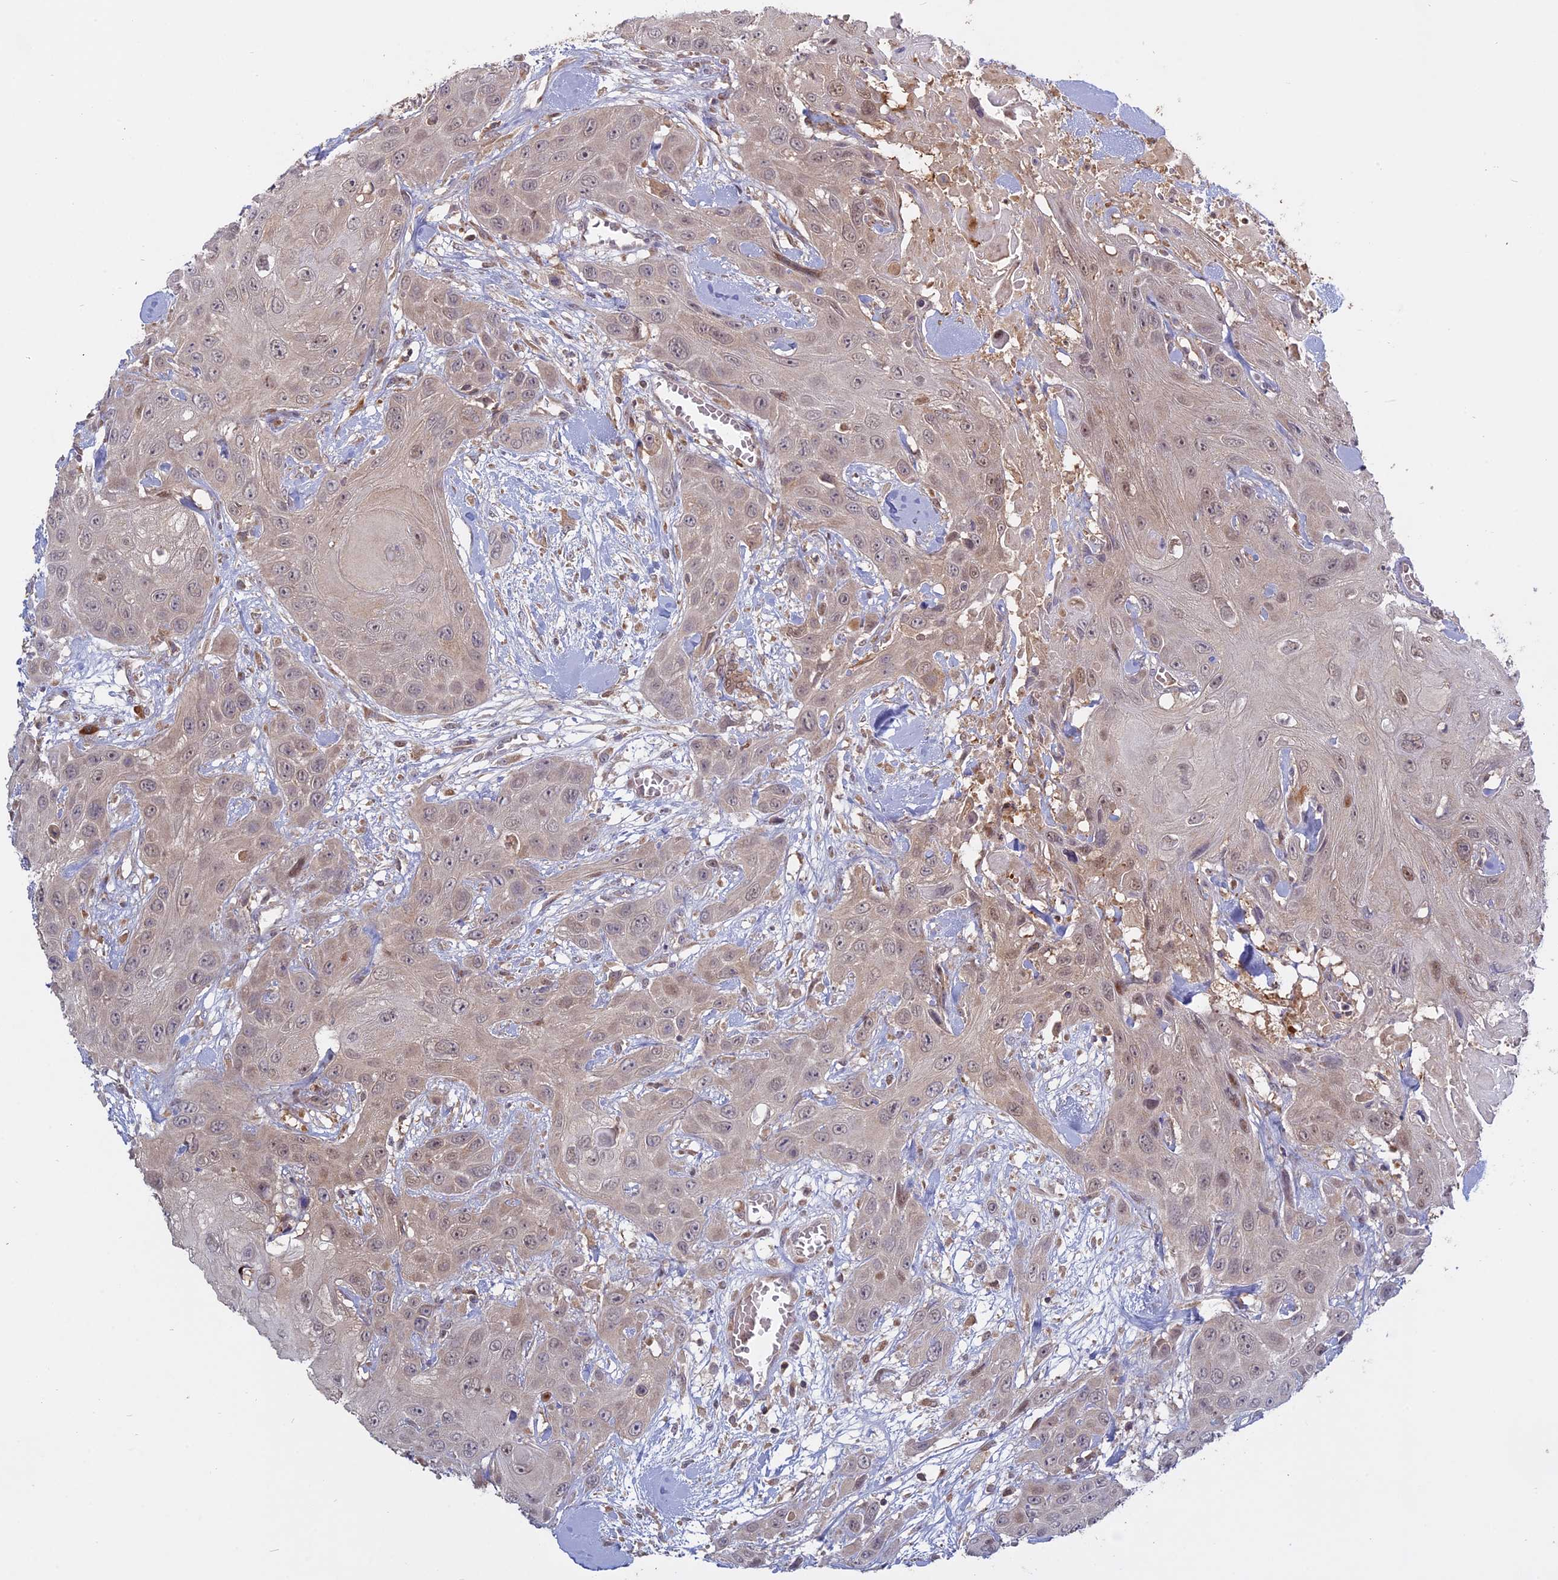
{"staining": {"intensity": "weak", "quantity": "25%-75%", "location": "cytoplasmic/membranous"}, "tissue": "head and neck cancer", "cell_type": "Tumor cells", "image_type": "cancer", "snomed": [{"axis": "morphology", "description": "Squamous cell carcinoma, NOS"}, {"axis": "topography", "description": "Head-Neck"}], "caption": "Immunohistochemistry (IHC) micrograph of neoplastic tissue: head and neck cancer (squamous cell carcinoma) stained using IHC shows low levels of weak protein expression localized specifically in the cytoplasmic/membranous of tumor cells, appearing as a cytoplasmic/membranous brown color.", "gene": "TMEM208", "patient": {"sex": "male", "age": 81}}